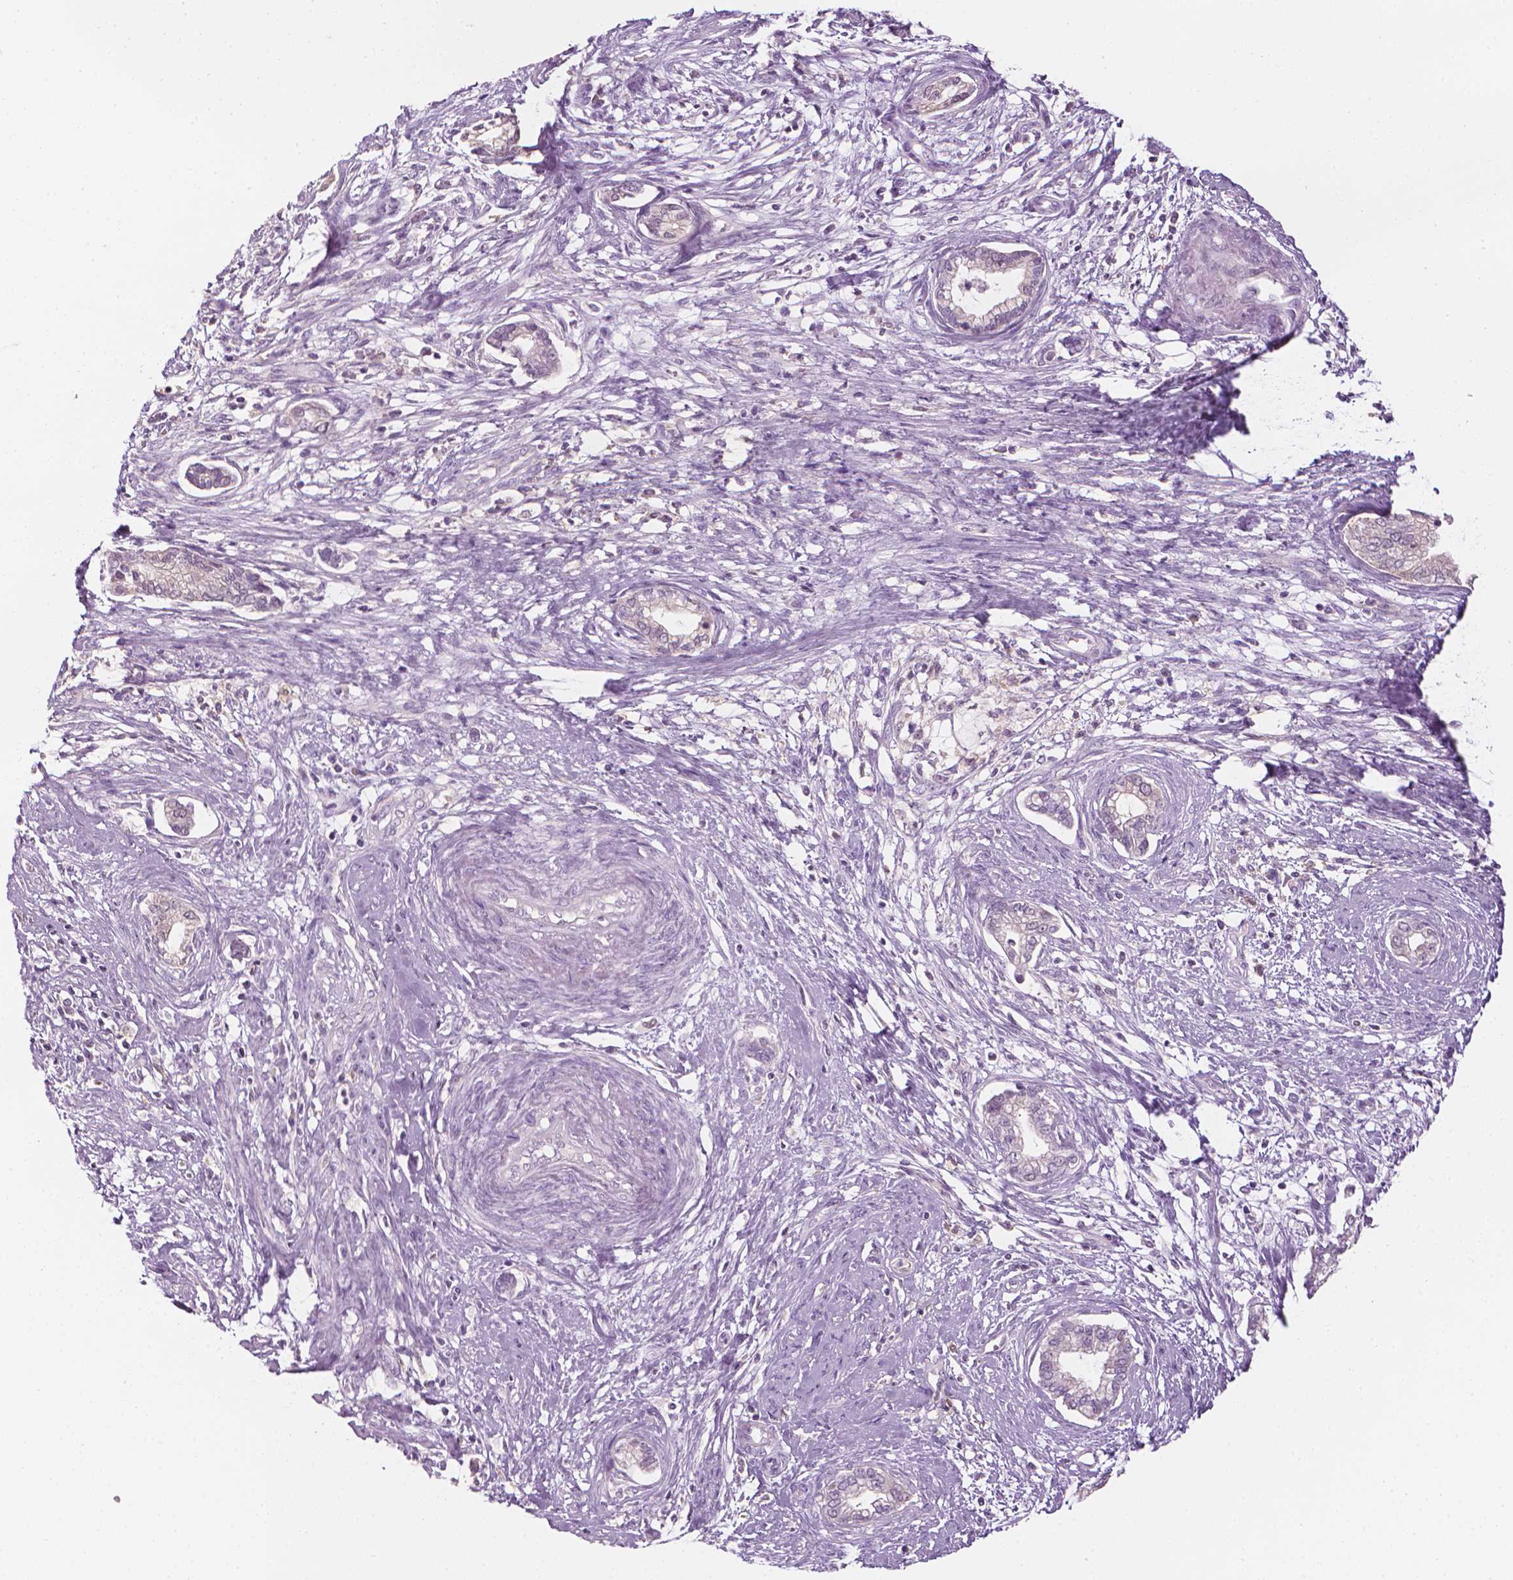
{"staining": {"intensity": "weak", "quantity": "<25%", "location": "cytoplasmic/membranous"}, "tissue": "cervical cancer", "cell_type": "Tumor cells", "image_type": "cancer", "snomed": [{"axis": "morphology", "description": "Adenocarcinoma, NOS"}, {"axis": "topography", "description": "Cervix"}], "caption": "Immunohistochemistry micrograph of neoplastic tissue: cervical cancer stained with DAB demonstrates no significant protein positivity in tumor cells.", "gene": "SHMT1", "patient": {"sex": "female", "age": 62}}